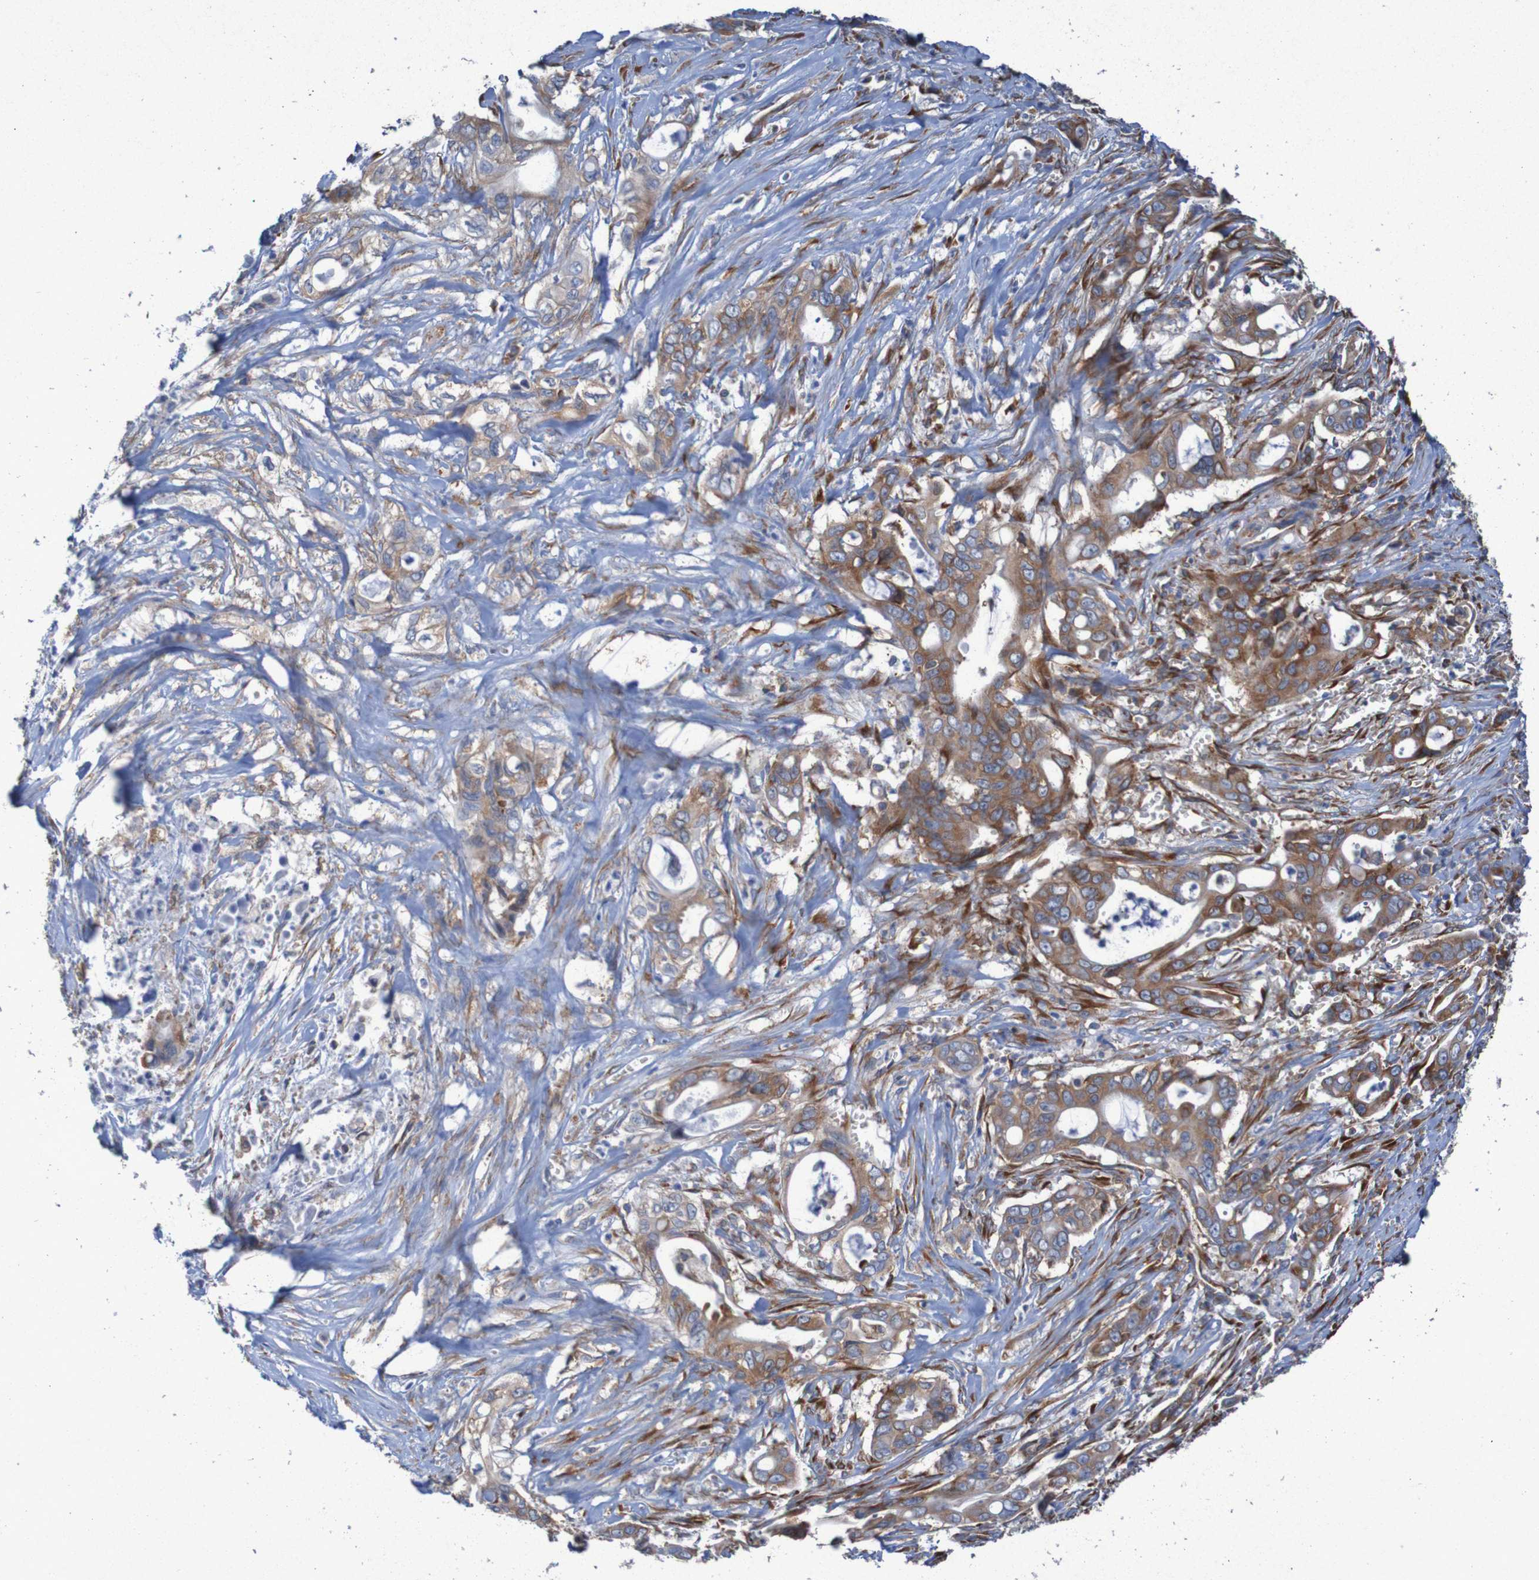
{"staining": {"intensity": "strong", "quantity": ">75%", "location": "cytoplasmic/membranous"}, "tissue": "pancreatic cancer", "cell_type": "Tumor cells", "image_type": "cancer", "snomed": [{"axis": "morphology", "description": "Adenocarcinoma, NOS"}, {"axis": "topography", "description": "Pancreas"}], "caption": "IHC micrograph of neoplastic tissue: pancreatic cancer stained using IHC exhibits high levels of strong protein expression localized specifically in the cytoplasmic/membranous of tumor cells, appearing as a cytoplasmic/membranous brown color.", "gene": "RPL10", "patient": {"sex": "male", "age": 59}}